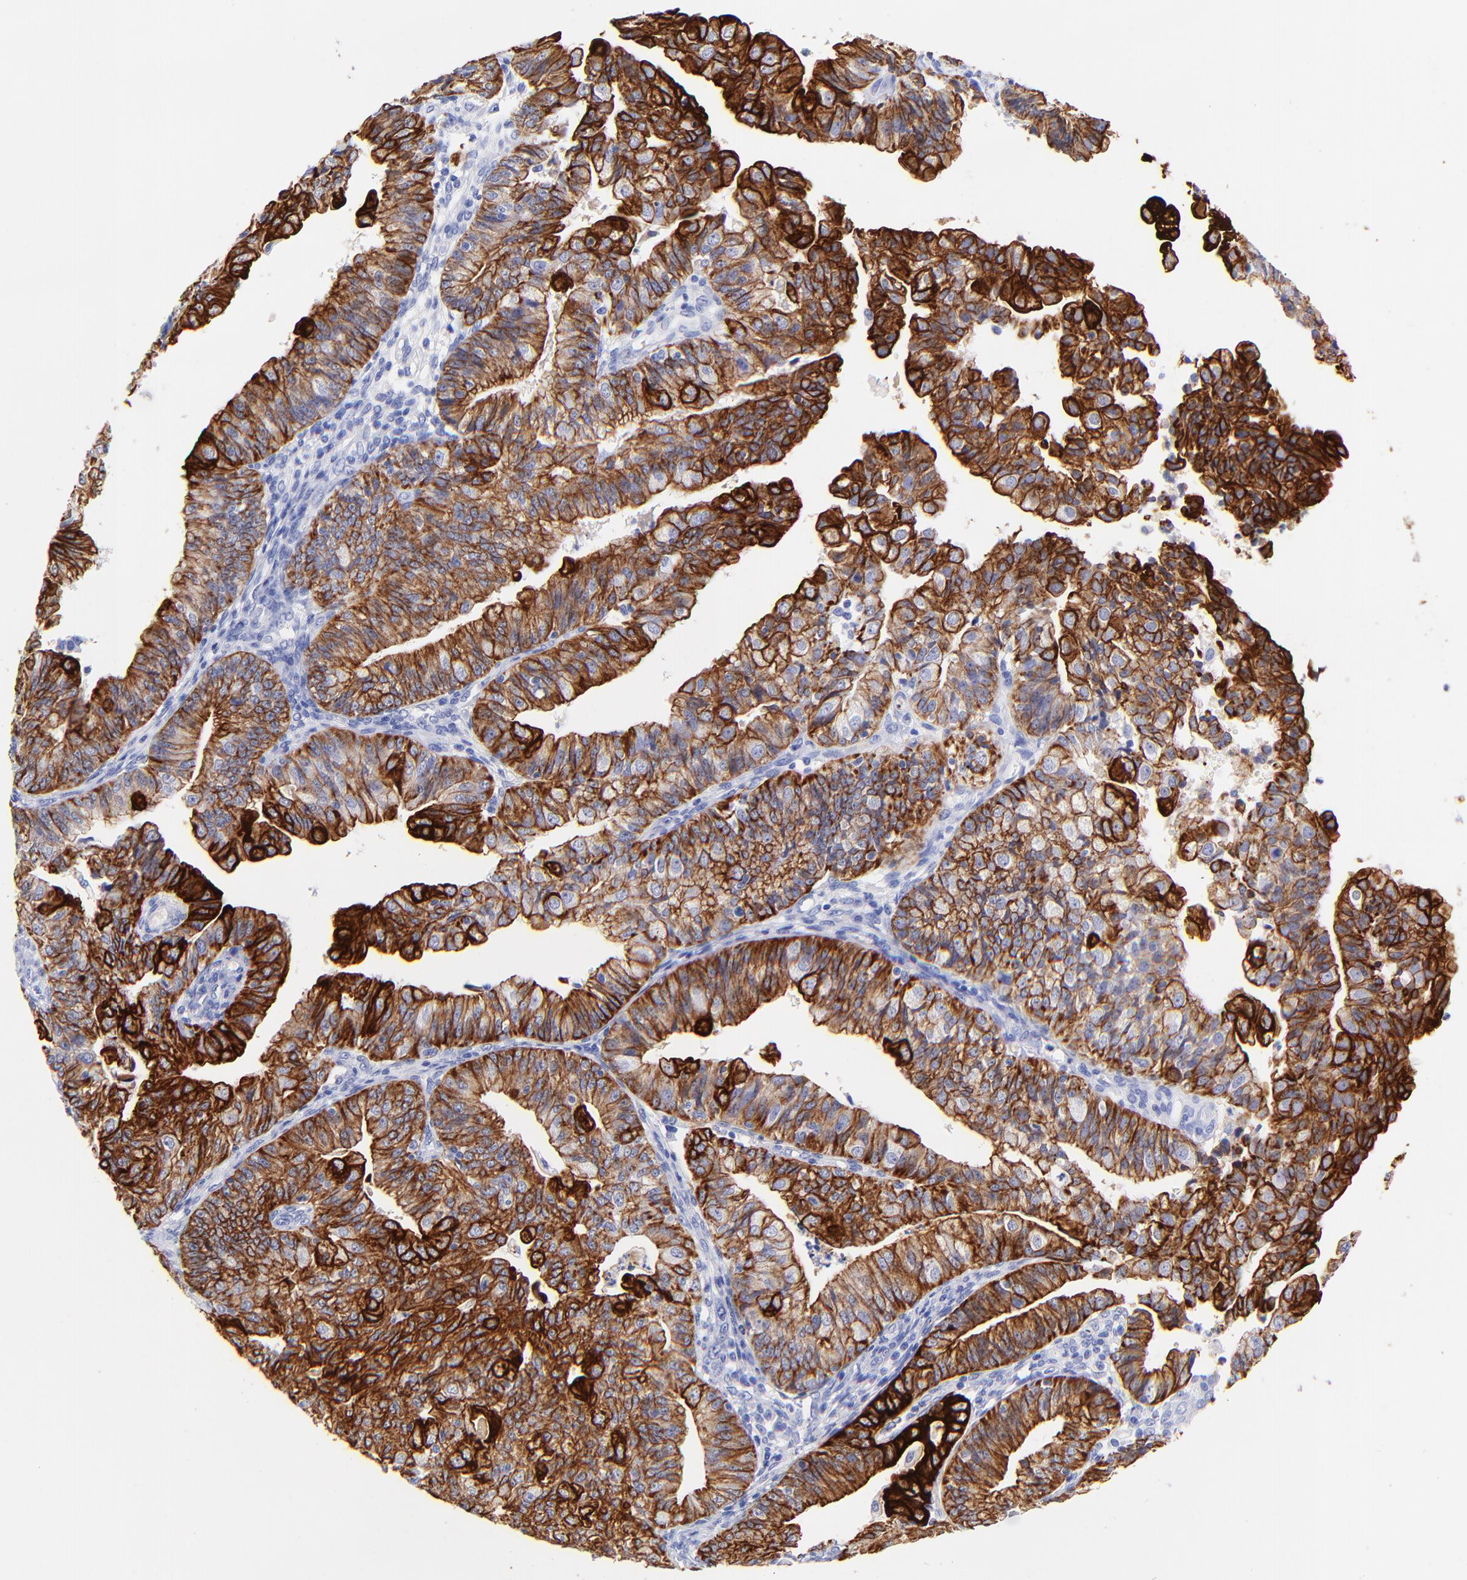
{"staining": {"intensity": "strong", "quantity": ">75%", "location": "cytoplasmic/membranous"}, "tissue": "endometrial cancer", "cell_type": "Tumor cells", "image_type": "cancer", "snomed": [{"axis": "morphology", "description": "Adenocarcinoma, NOS"}, {"axis": "topography", "description": "Endometrium"}], "caption": "Protein staining of adenocarcinoma (endometrial) tissue reveals strong cytoplasmic/membranous positivity in approximately >75% of tumor cells.", "gene": "KRT19", "patient": {"sex": "female", "age": 56}}